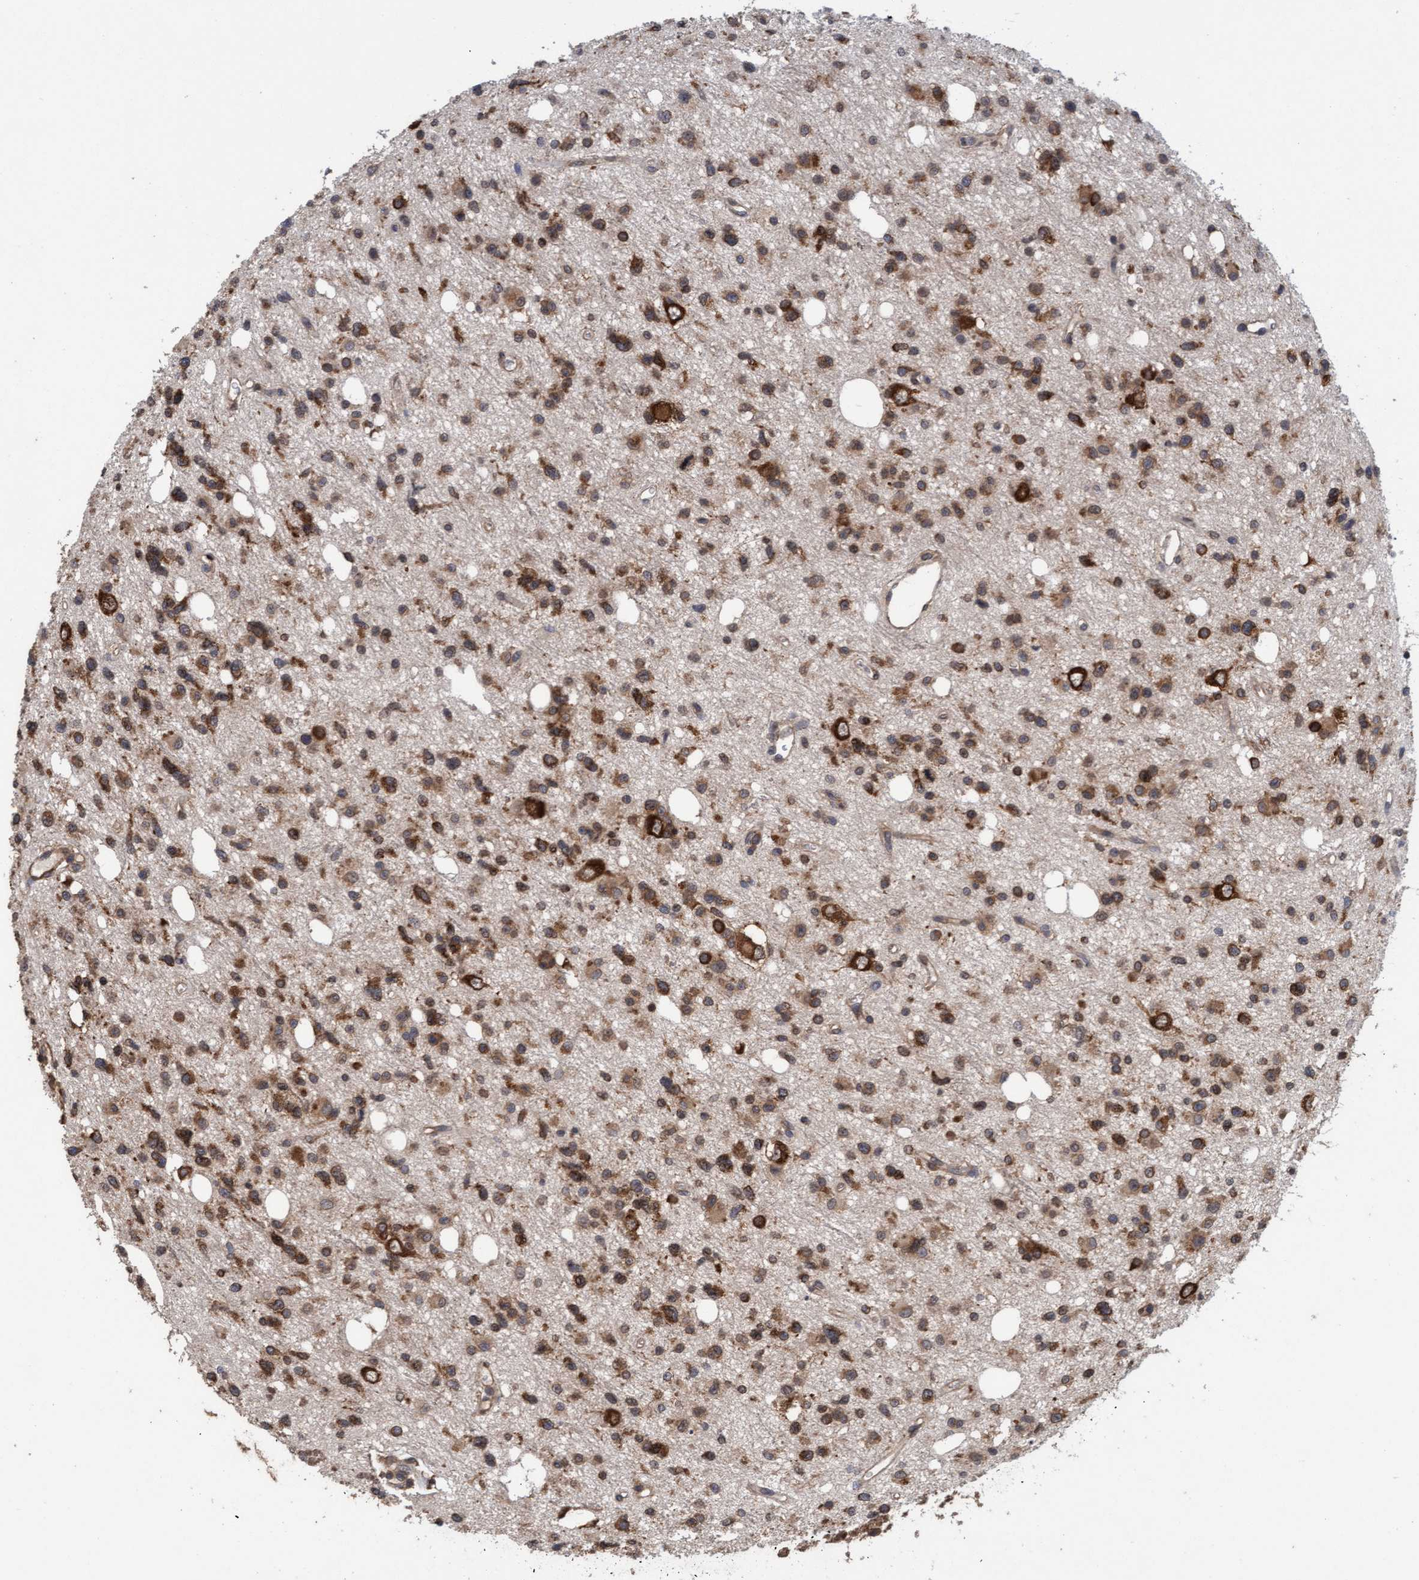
{"staining": {"intensity": "moderate", "quantity": ">75%", "location": "cytoplasmic/membranous"}, "tissue": "glioma", "cell_type": "Tumor cells", "image_type": "cancer", "snomed": [{"axis": "morphology", "description": "Glioma, malignant, High grade"}, {"axis": "topography", "description": "Brain"}], "caption": "Protein staining reveals moderate cytoplasmic/membranous expression in approximately >75% of tumor cells in glioma.", "gene": "FXR2", "patient": {"sex": "female", "age": 62}}